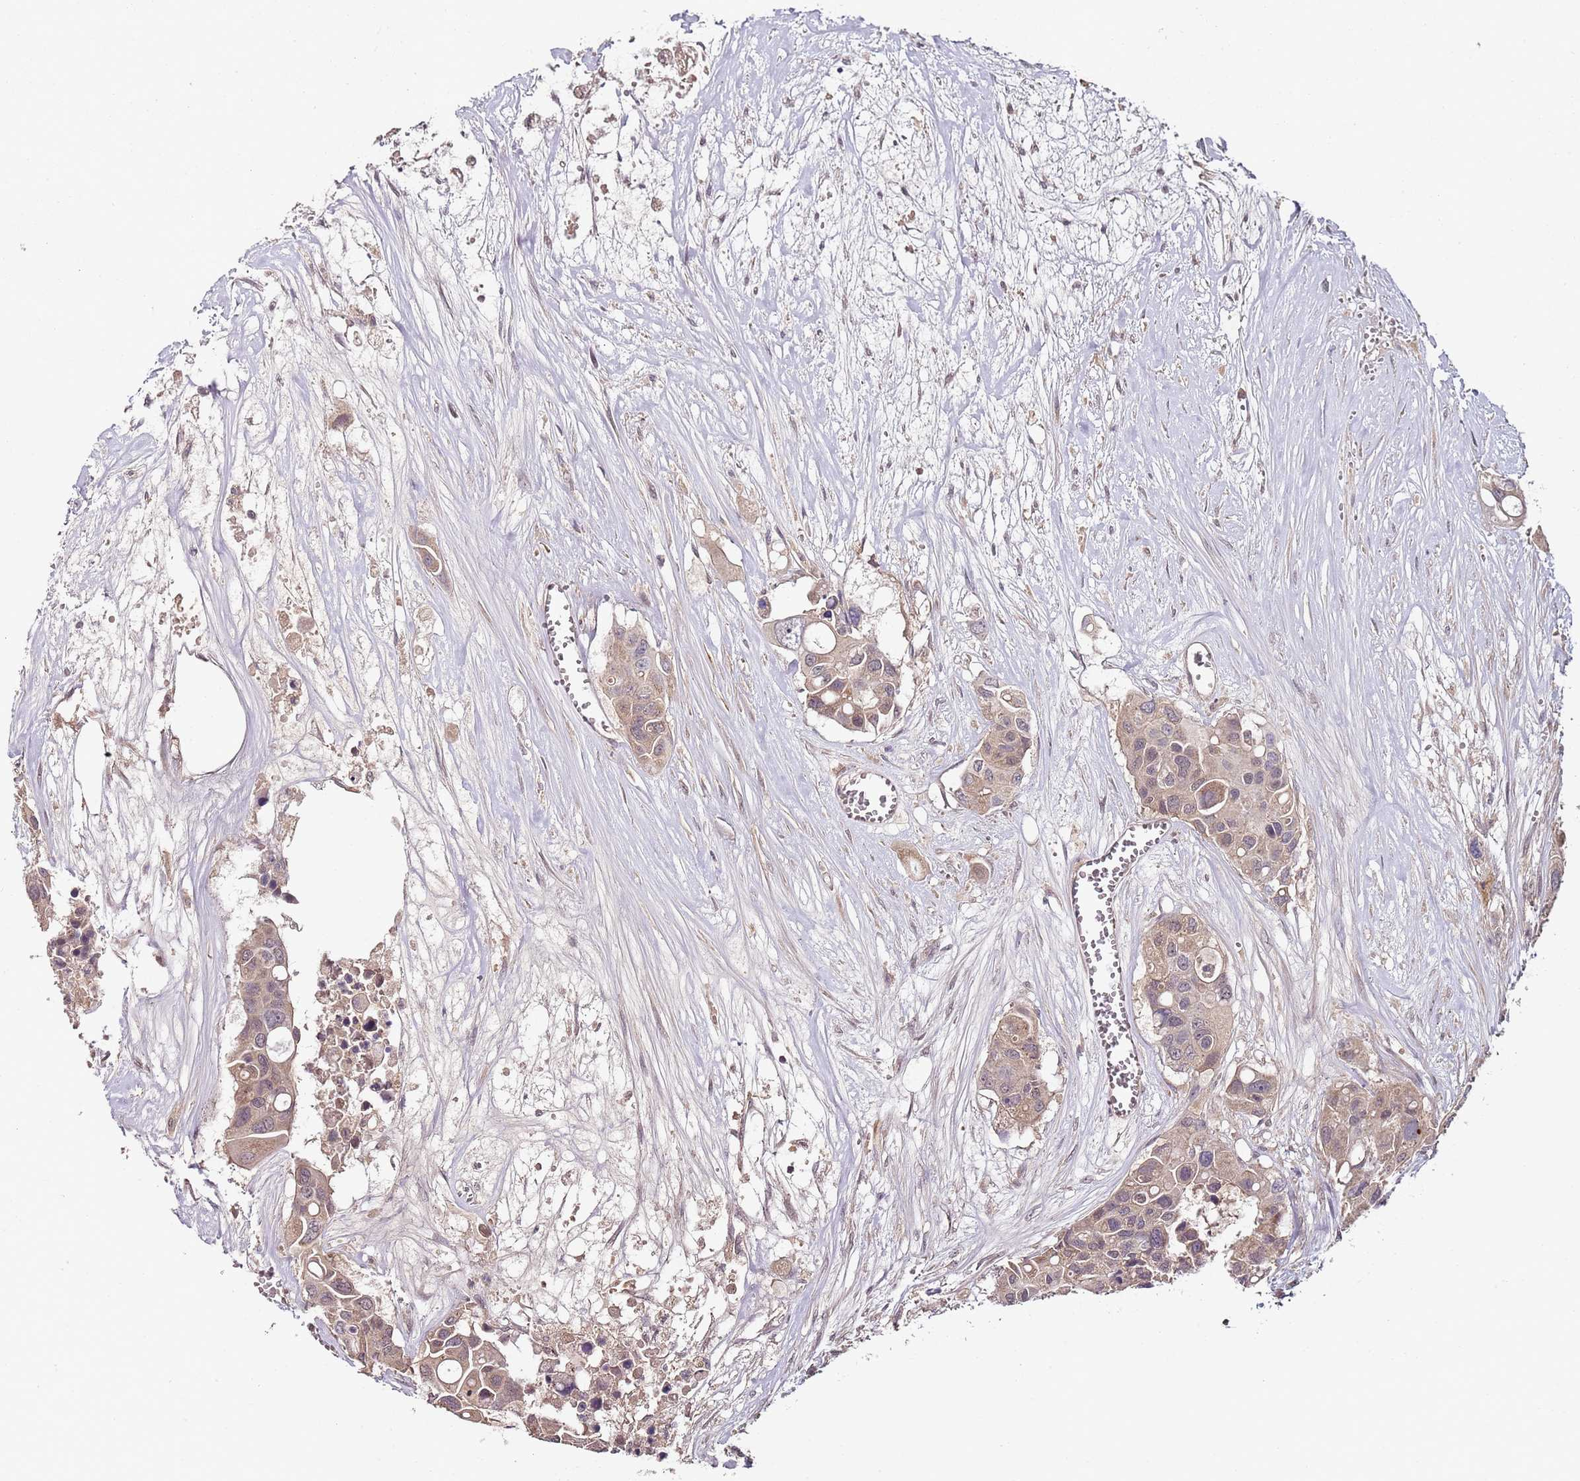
{"staining": {"intensity": "weak", "quantity": ">75%", "location": "cytoplasmic/membranous,nuclear"}, "tissue": "colorectal cancer", "cell_type": "Tumor cells", "image_type": "cancer", "snomed": [{"axis": "morphology", "description": "Adenocarcinoma, NOS"}, {"axis": "topography", "description": "Colon"}], "caption": "Adenocarcinoma (colorectal) tissue shows weak cytoplasmic/membranous and nuclear staining in about >75% of tumor cells", "gene": "LIN37", "patient": {"sex": "male", "age": 77}}